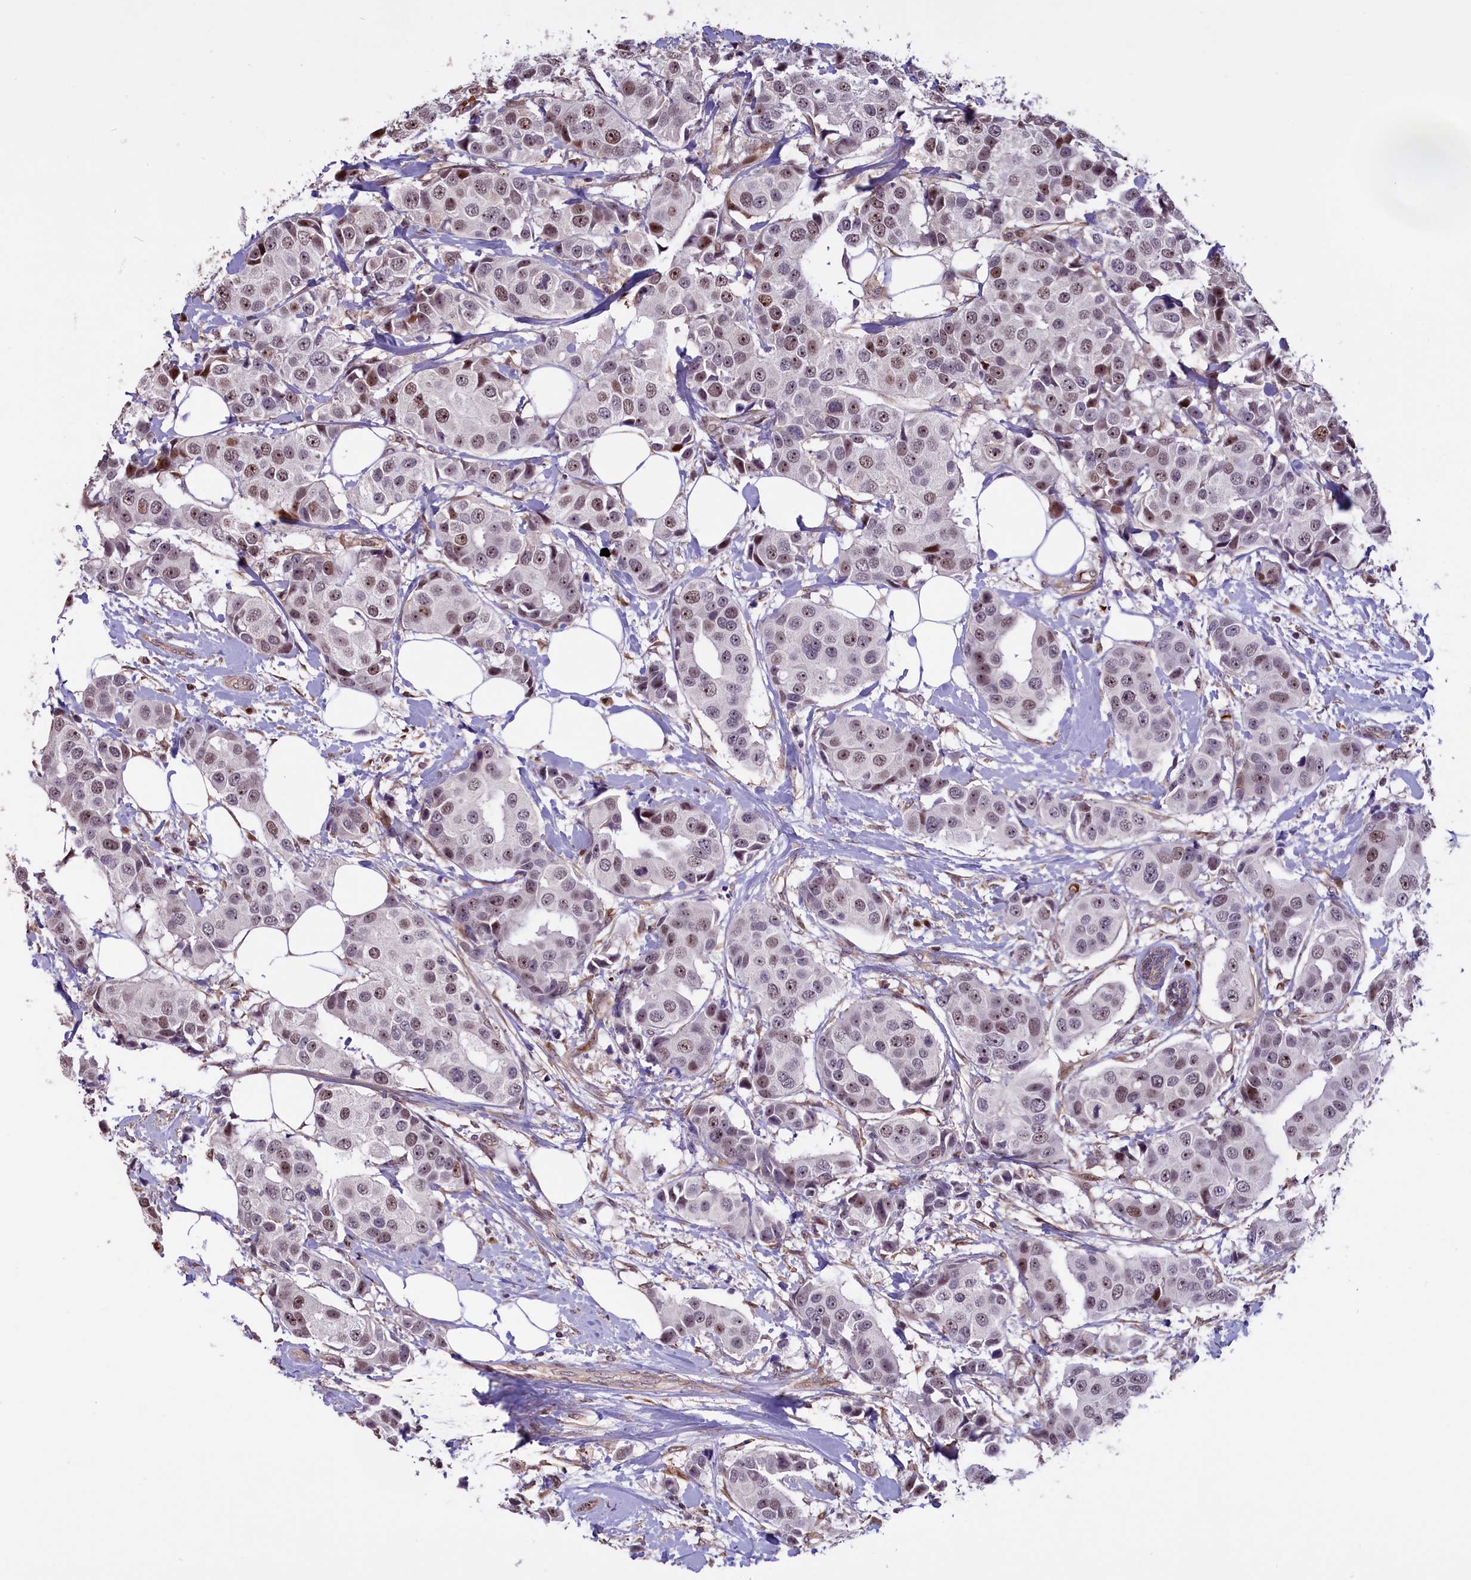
{"staining": {"intensity": "moderate", "quantity": "25%-75%", "location": "nuclear"}, "tissue": "breast cancer", "cell_type": "Tumor cells", "image_type": "cancer", "snomed": [{"axis": "morphology", "description": "Normal tissue, NOS"}, {"axis": "morphology", "description": "Duct carcinoma"}, {"axis": "topography", "description": "Breast"}], "caption": "Breast infiltrating ductal carcinoma was stained to show a protein in brown. There is medium levels of moderate nuclear staining in about 25%-75% of tumor cells. (brown staining indicates protein expression, while blue staining denotes nuclei).", "gene": "SHFL", "patient": {"sex": "female", "age": 39}}